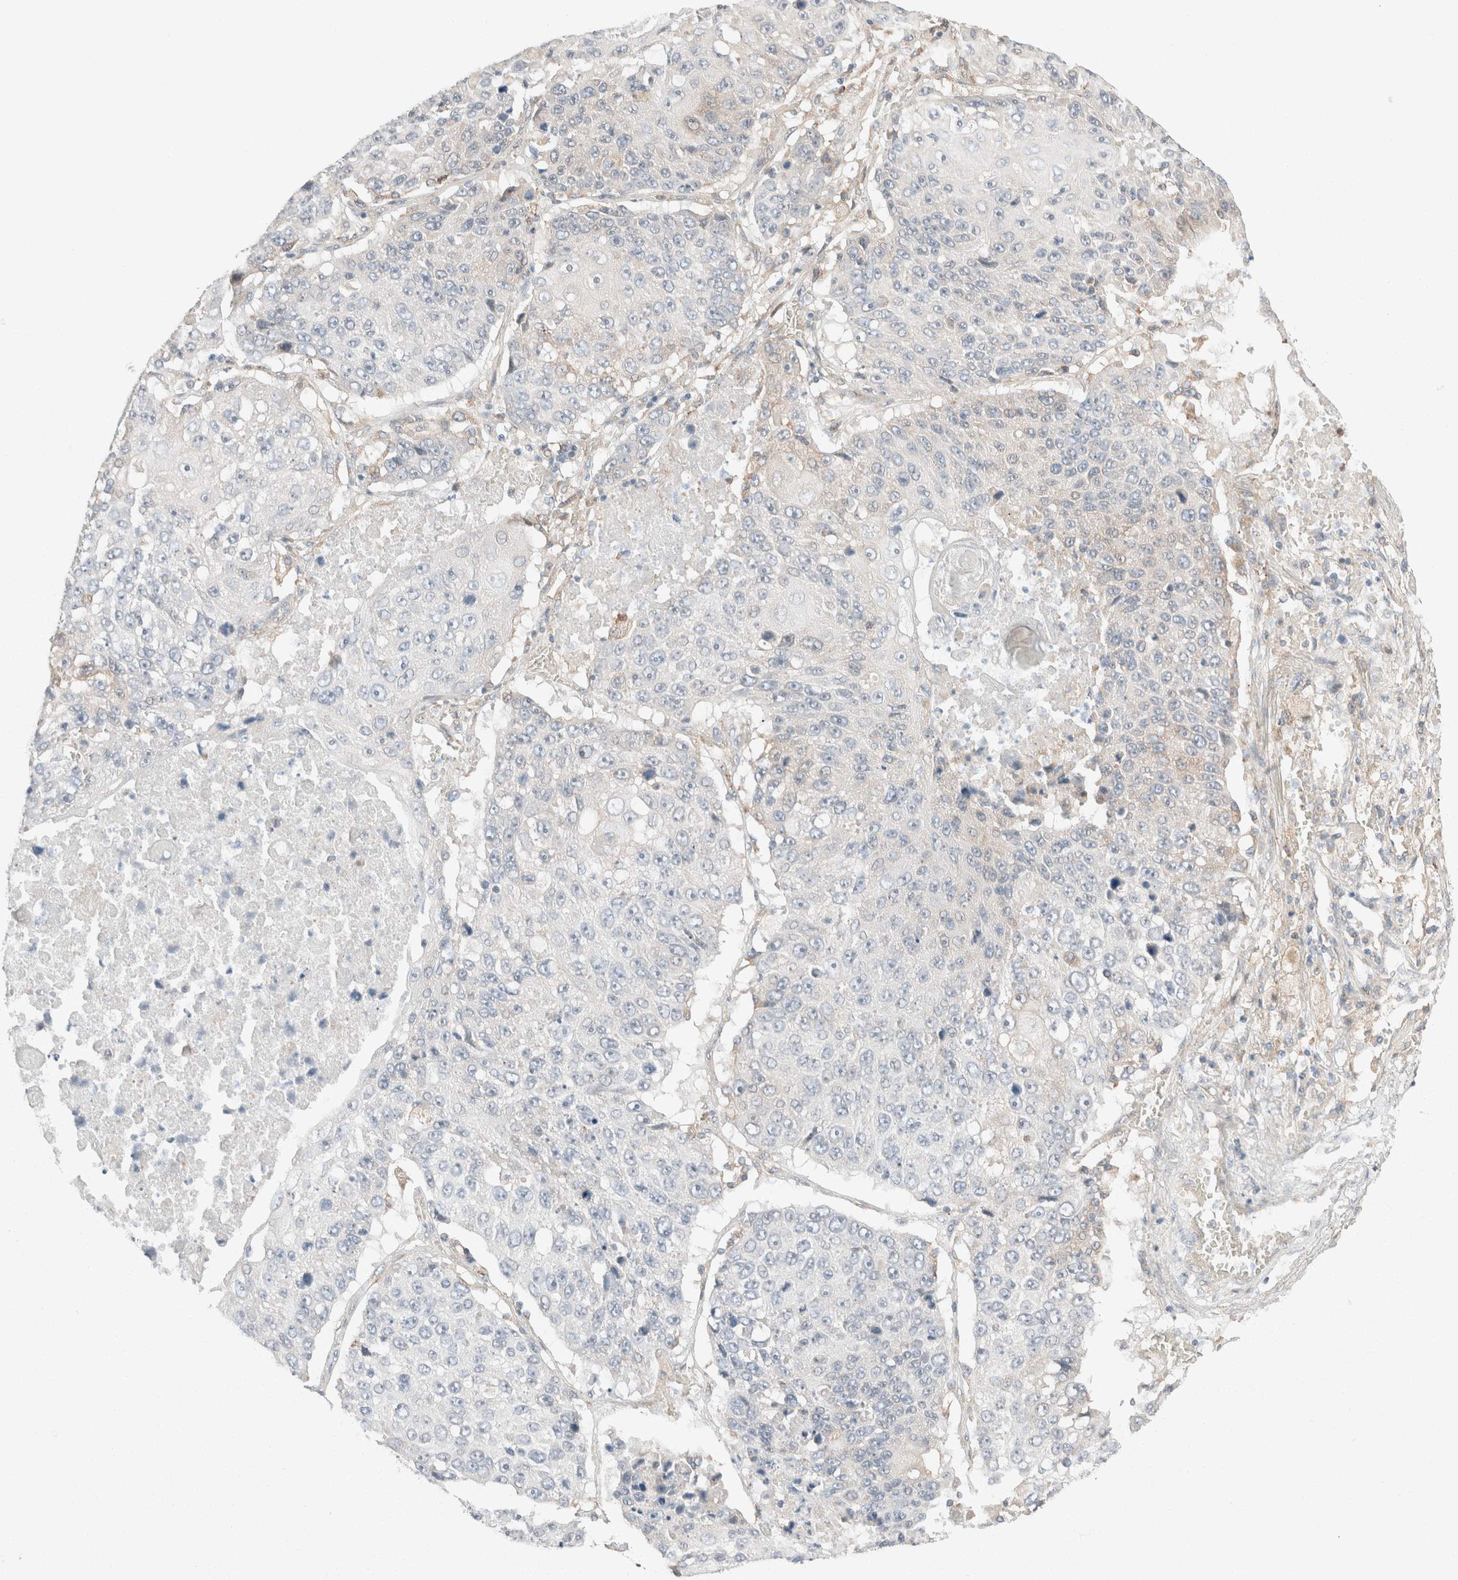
{"staining": {"intensity": "negative", "quantity": "none", "location": "none"}, "tissue": "lung cancer", "cell_type": "Tumor cells", "image_type": "cancer", "snomed": [{"axis": "morphology", "description": "Squamous cell carcinoma, NOS"}, {"axis": "topography", "description": "Lung"}], "caption": "Immunohistochemical staining of human lung squamous cell carcinoma displays no significant expression in tumor cells.", "gene": "PCM1", "patient": {"sex": "male", "age": 61}}